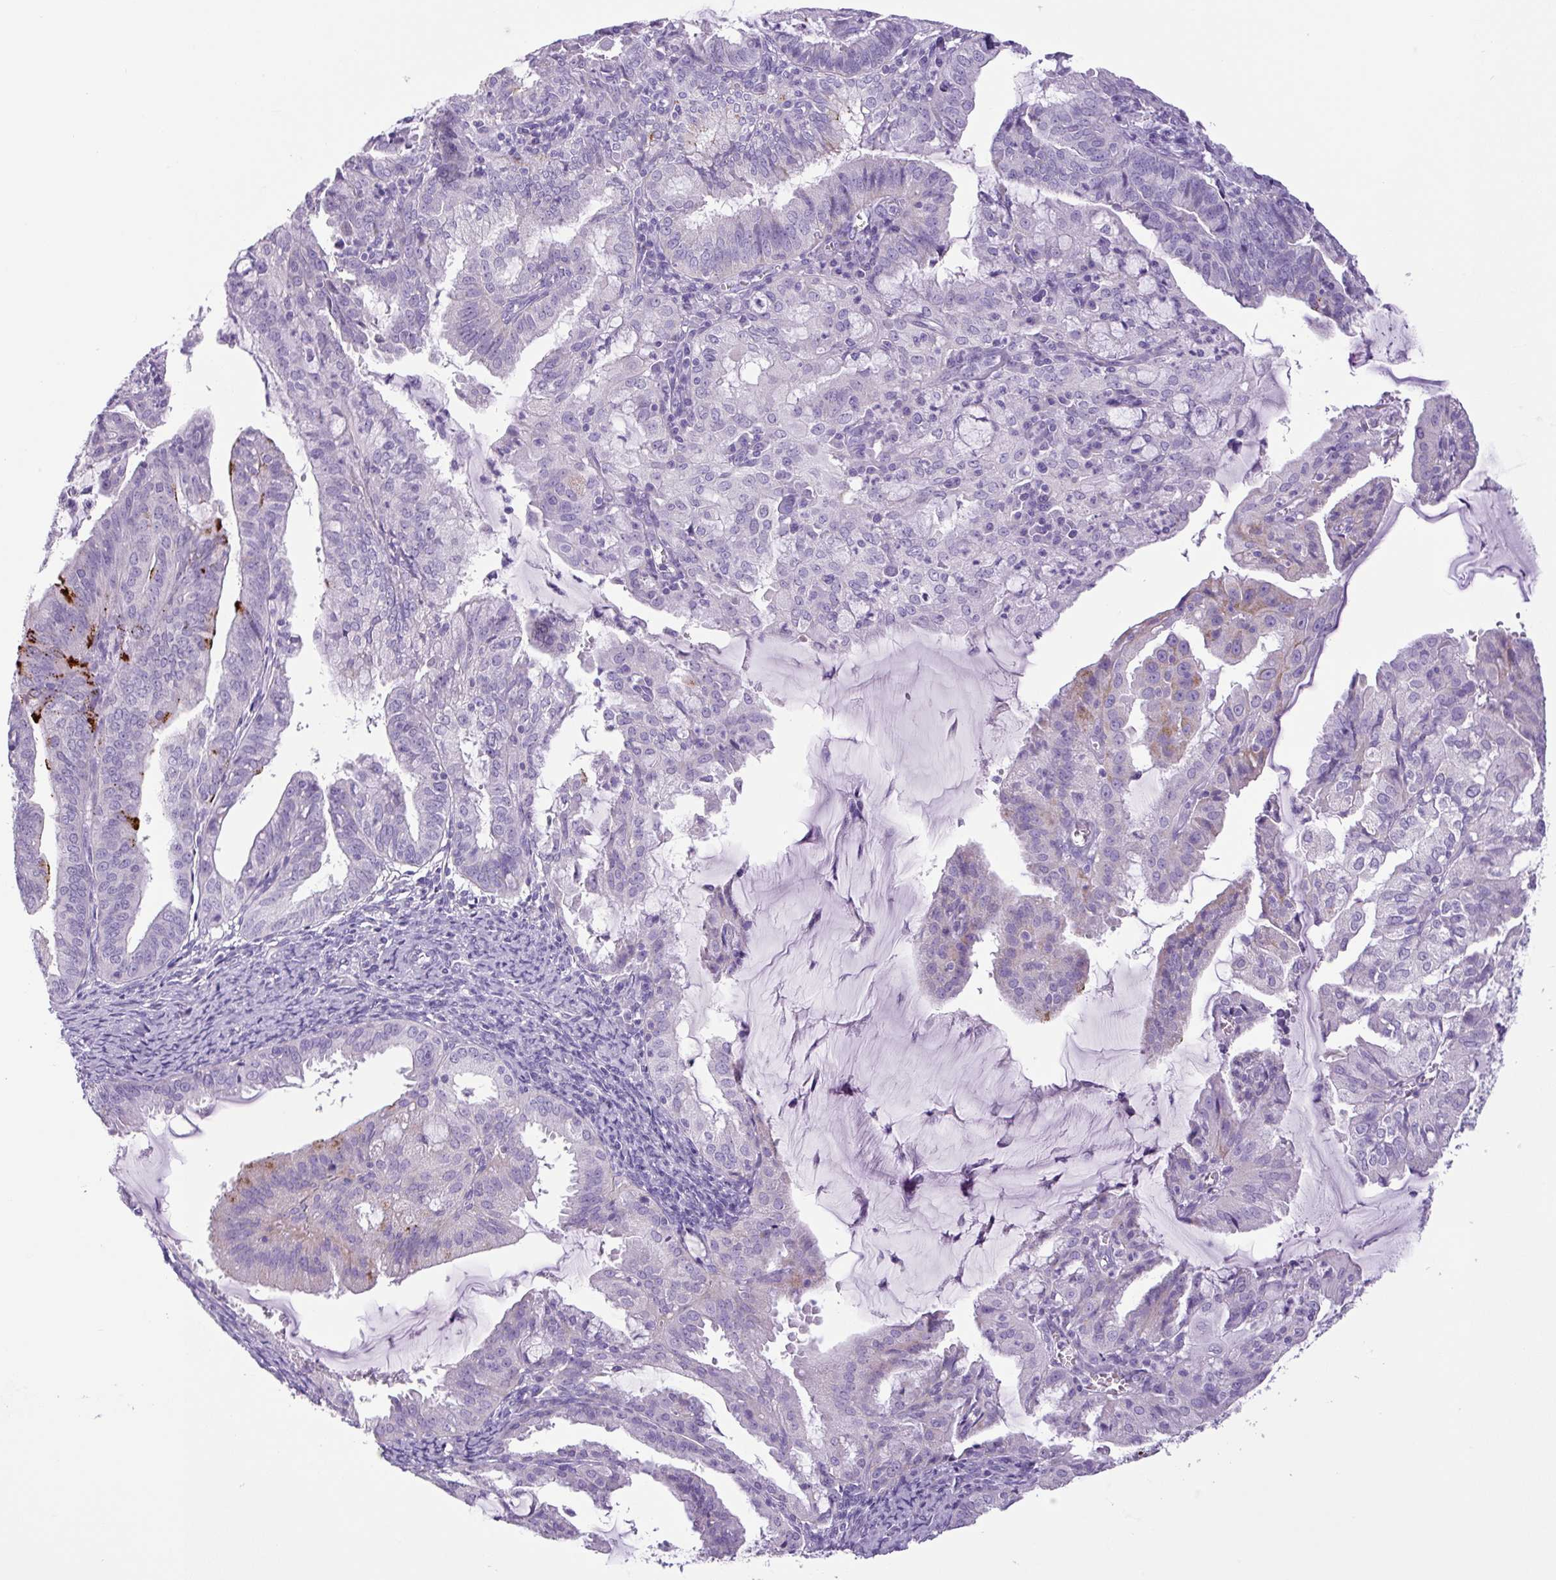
{"staining": {"intensity": "moderate", "quantity": "<25%", "location": "cytoplasmic/membranous"}, "tissue": "endometrial cancer", "cell_type": "Tumor cells", "image_type": "cancer", "snomed": [{"axis": "morphology", "description": "Adenocarcinoma, NOS"}, {"axis": "topography", "description": "Endometrium"}], "caption": "Protein staining displays moderate cytoplasmic/membranous expression in approximately <25% of tumor cells in endometrial cancer. (DAB IHC, brown staining for protein, blue staining for nuclei).", "gene": "CHGA", "patient": {"sex": "female", "age": 70}}